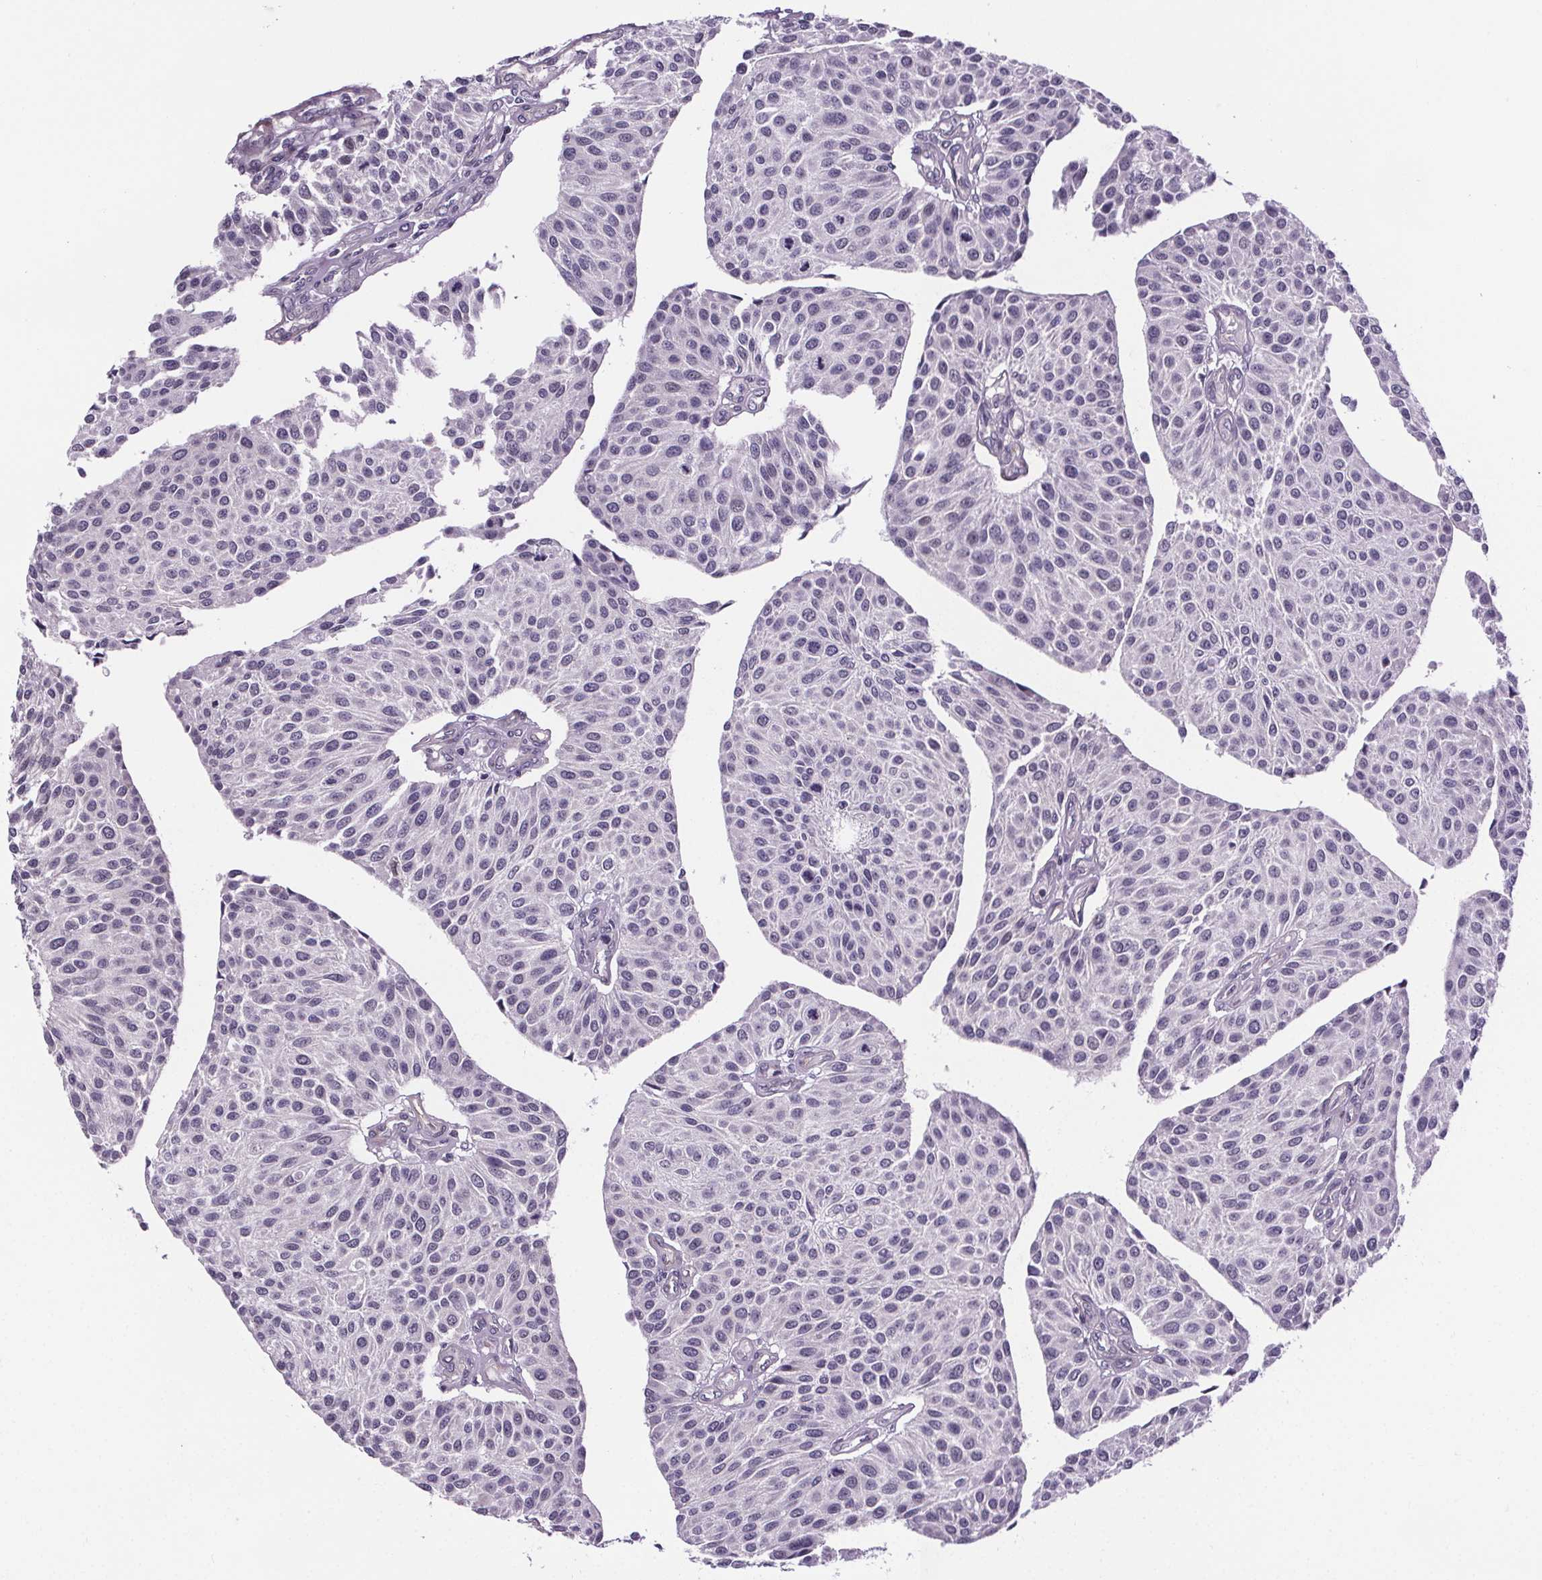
{"staining": {"intensity": "negative", "quantity": "none", "location": "none"}, "tissue": "urothelial cancer", "cell_type": "Tumor cells", "image_type": "cancer", "snomed": [{"axis": "morphology", "description": "Urothelial carcinoma, NOS"}, {"axis": "topography", "description": "Urinary bladder"}], "caption": "DAB (3,3'-diaminobenzidine) immunohistochemical staining of human urothelial cancer reveals no significant expression in tumor cells. (Immunohistochemistry, brightfield microscopy, high magnification).", "gene": "TTC12", "patient": {"sex": "male", "age": 55}}